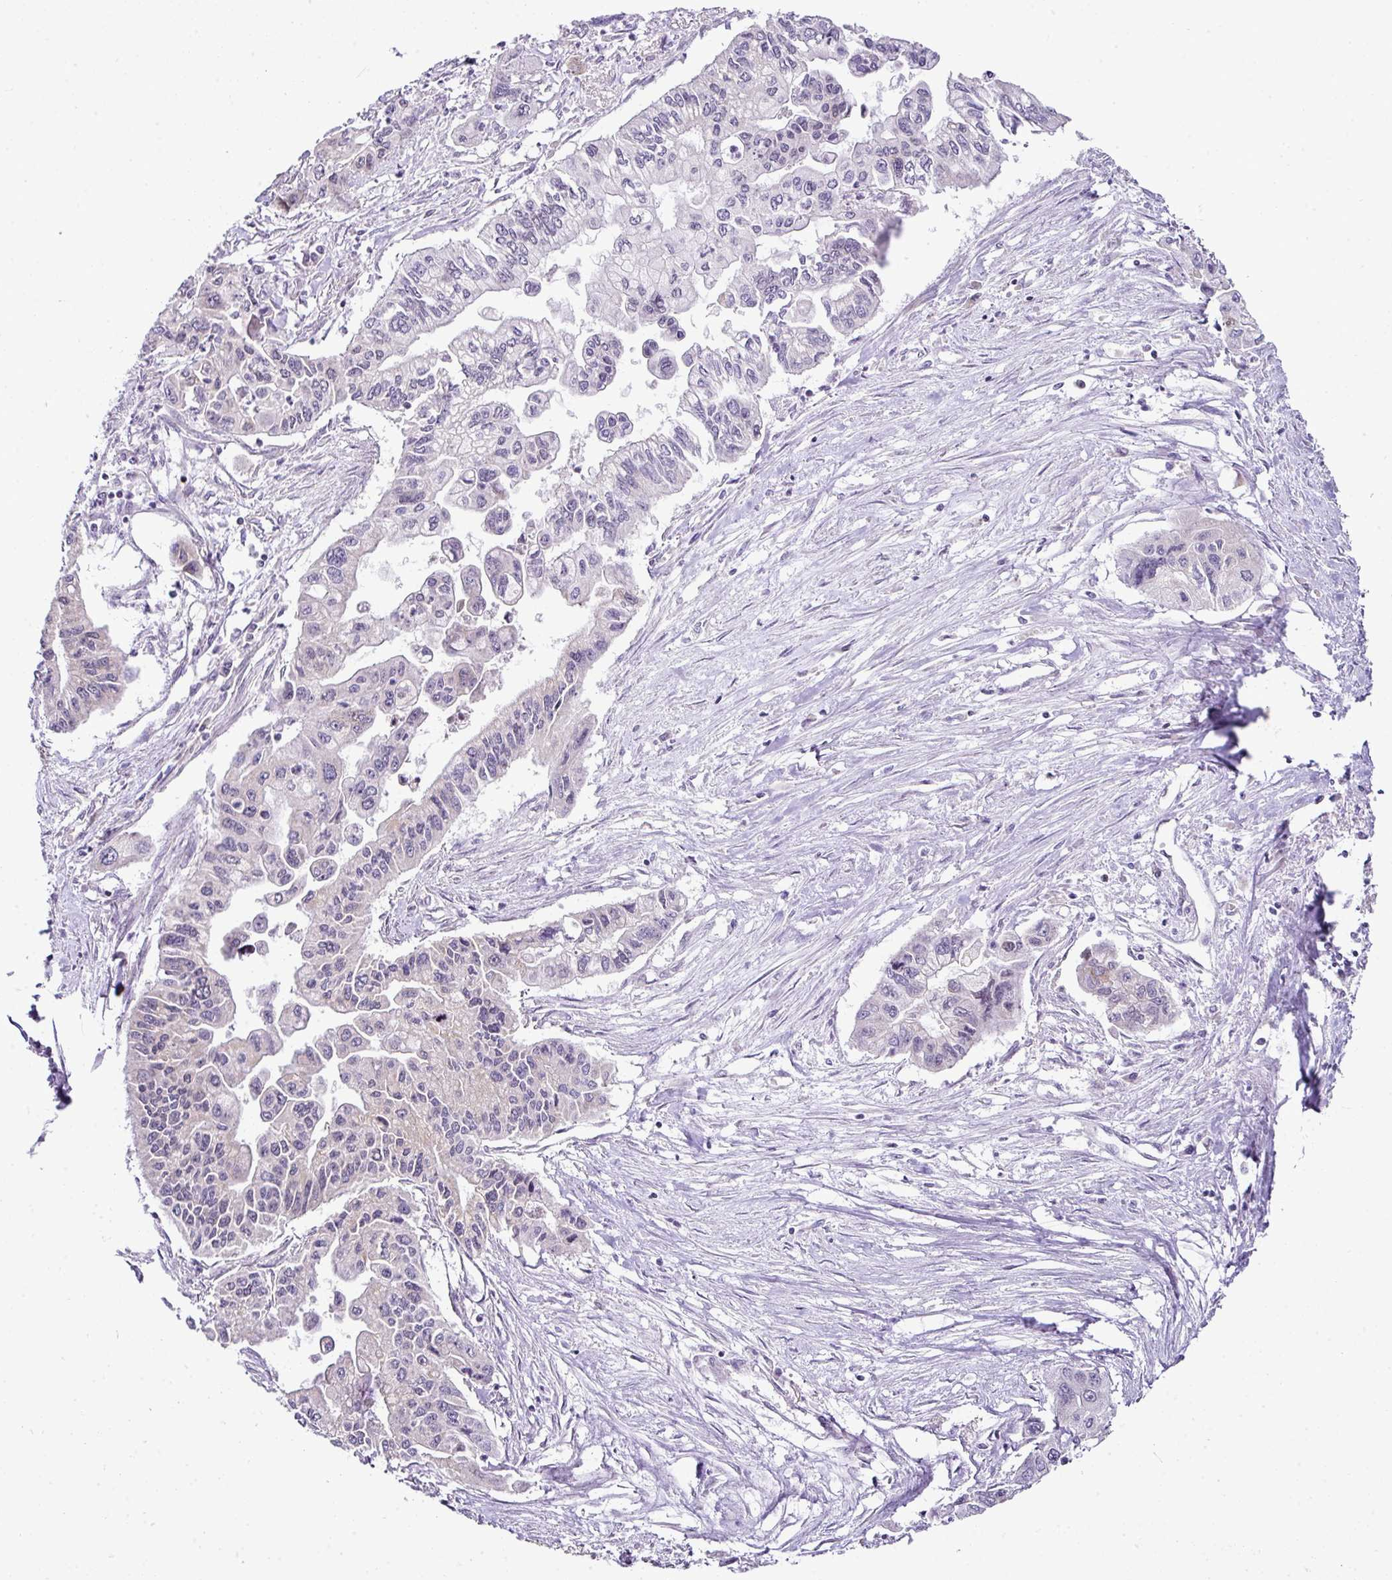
{"staining": {"intensity": "negative", "quantity": "none", "location": "none"}, "tissue": "pancreatic cancer", "cell_type": "Tumor cells", "image_type": "cancer", "snomed": [{"axis": "morphology", "description": "Adenocarcinoma, NOS"}, {"axis": "topography", "description": "Pancreas"}], "caption": "The image displays no staining of tumor cells in pancreatic cancer.", "gene": "FAM32A", "patient": {"sex": "male", "age": 62}}